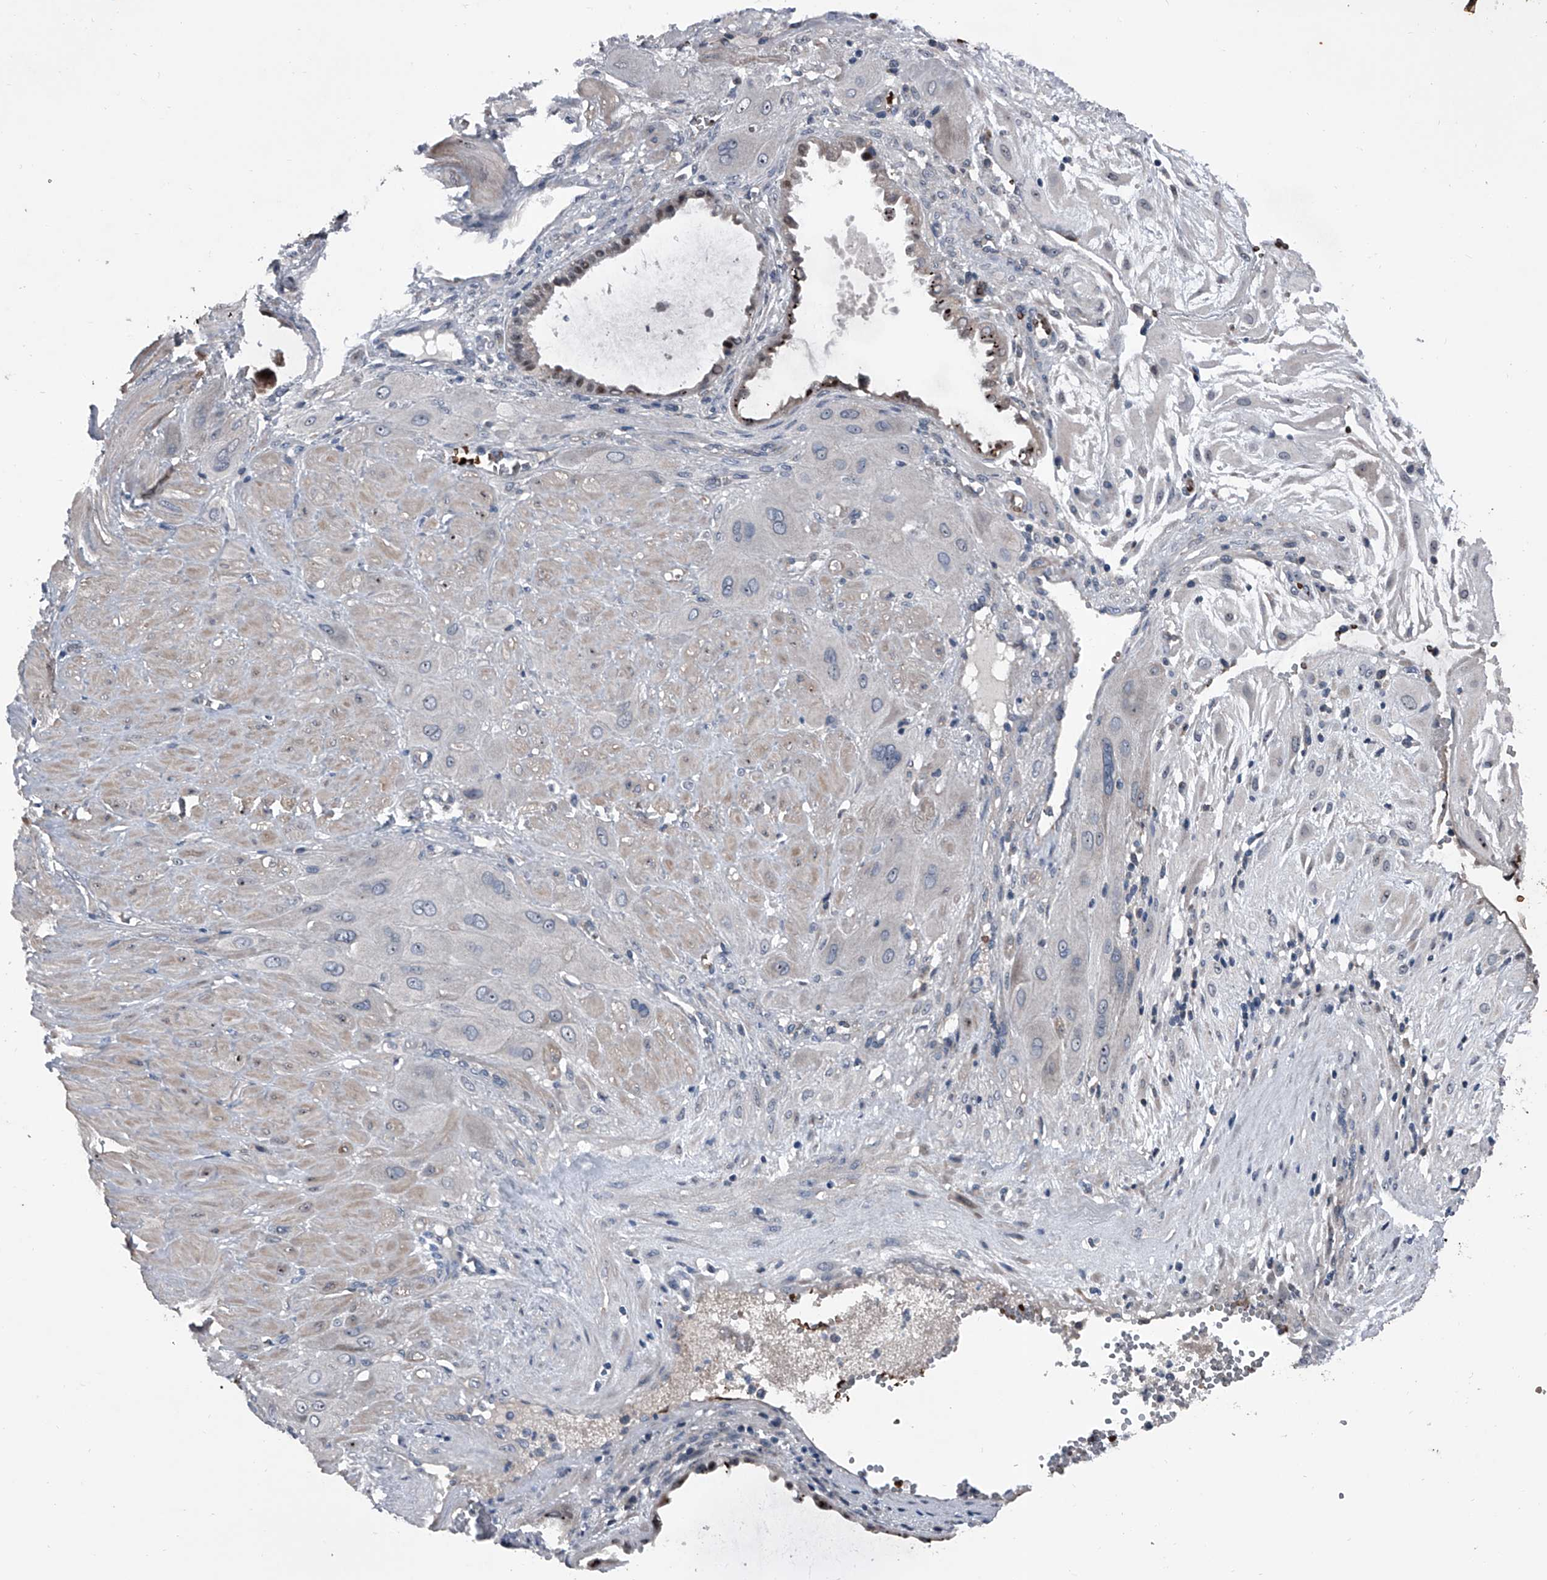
{"staining": {"intensity": "negative", "quantity": "none", "location": "none"}, "tissue": "cervical cancer", "cell_type": "Tumor cells", "image_type": "cancer", "snomed": [{"axis": "morphology", "description": "Squamous cell carcinoma, NOS"}, {"axis": "topography", "description": "Cervix"}], "caption": "An immunohistochemistry (IHC) photomicrograph of cervical cancer (squamous cell carcinoma) is shown. There is no staining in tumor cells of cervical cancer (squamous cell carcinoma).", "gene": "CEP85L", "patient": {"sex": "female", "age": 34}}